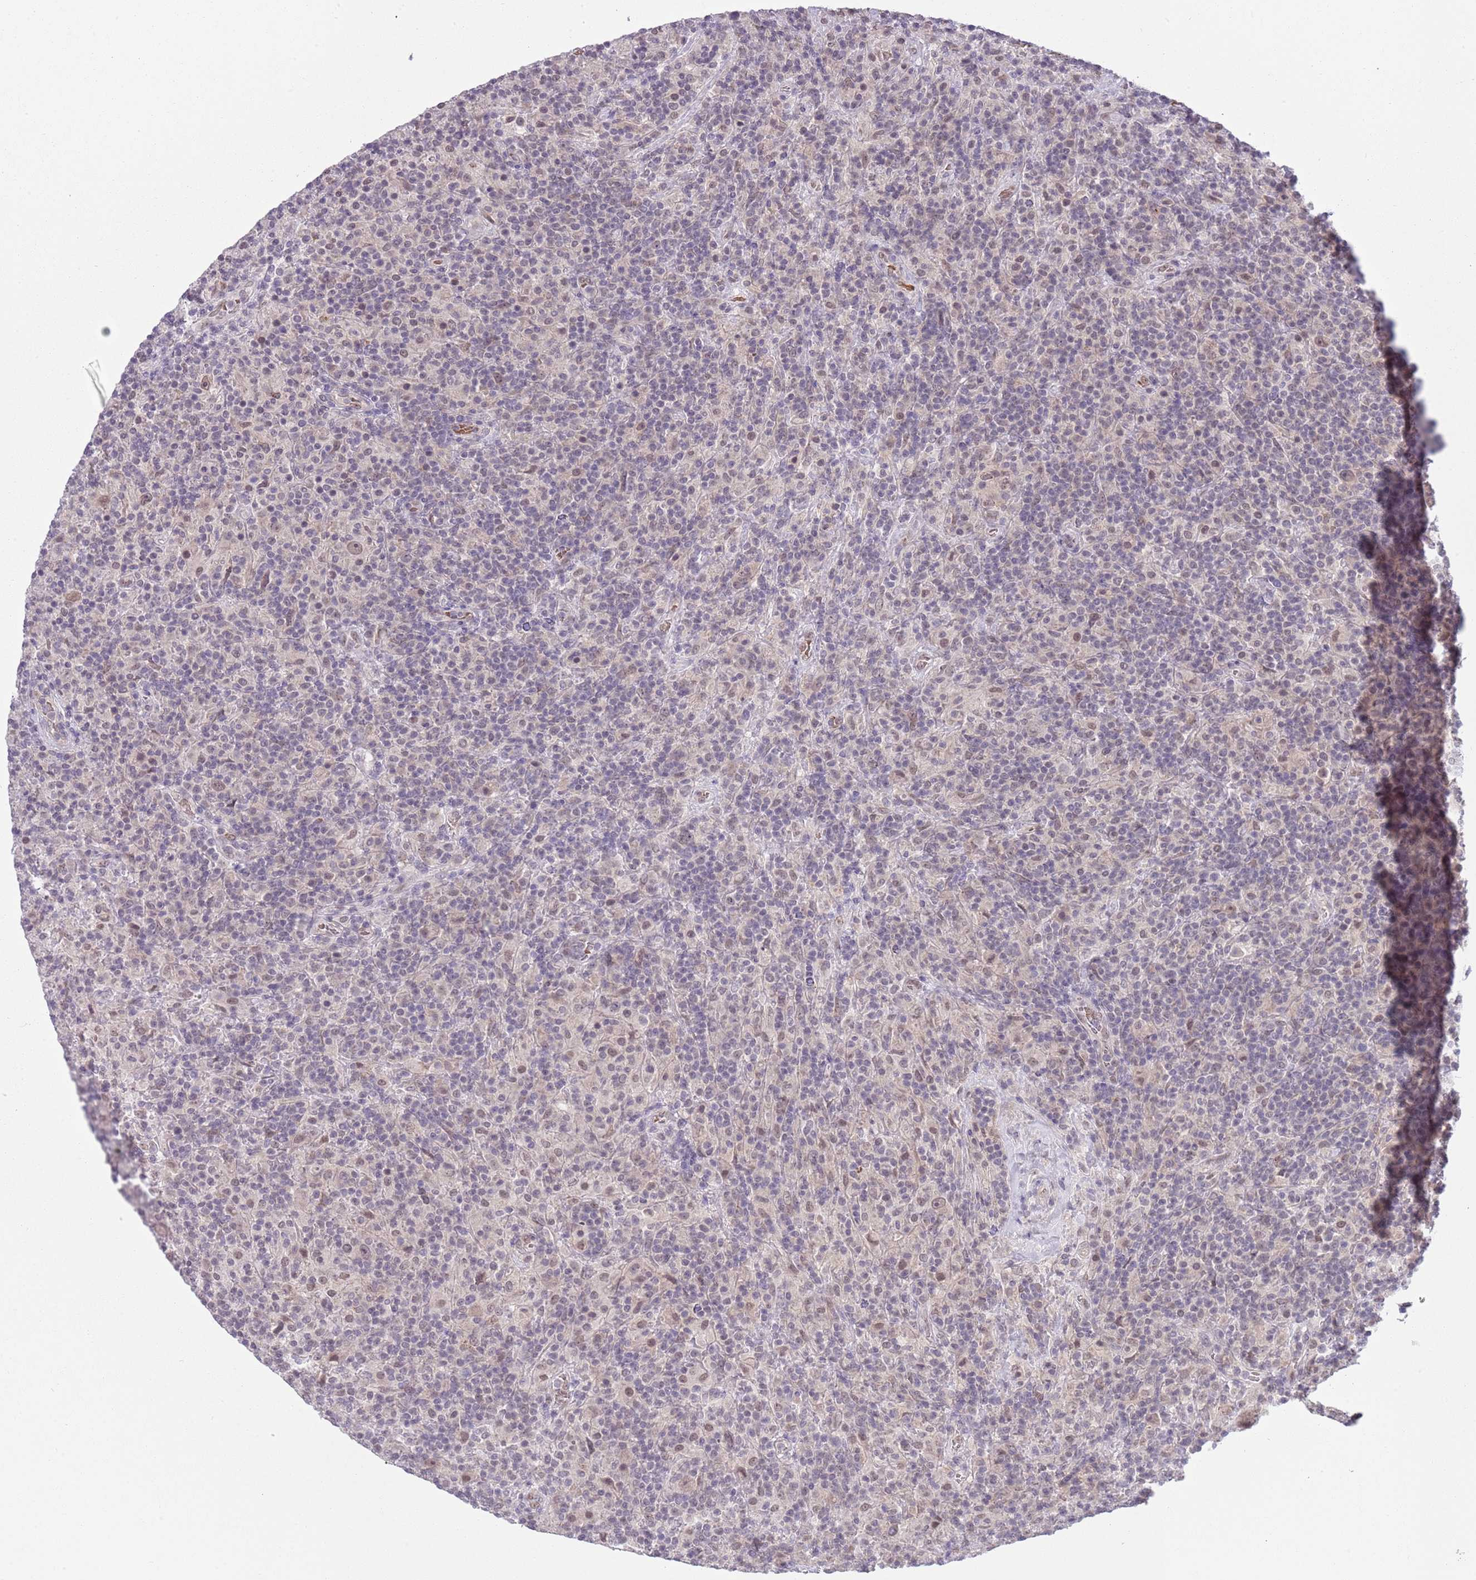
{"staining": {"intensity": "weak", "quantity": "25%-75%", "location": "nuclear"}, "tissue": "lymphoma", "cell_type": "Tumor cells", "image_type": "cancer", "snomed": [{"axis": "morphology", "description": "Hodgkin's disease, NOS"}, {"axis": "topography", "description": "Lymph node"}], "caption": "Immunohistochemical staining of Hodgkin's disease demonstrates low levels of weak nuclear staining in about 25%-75% of tumor cells.", "gene": "TM2D1", "patient": {"sex": "male", "age": 70}}